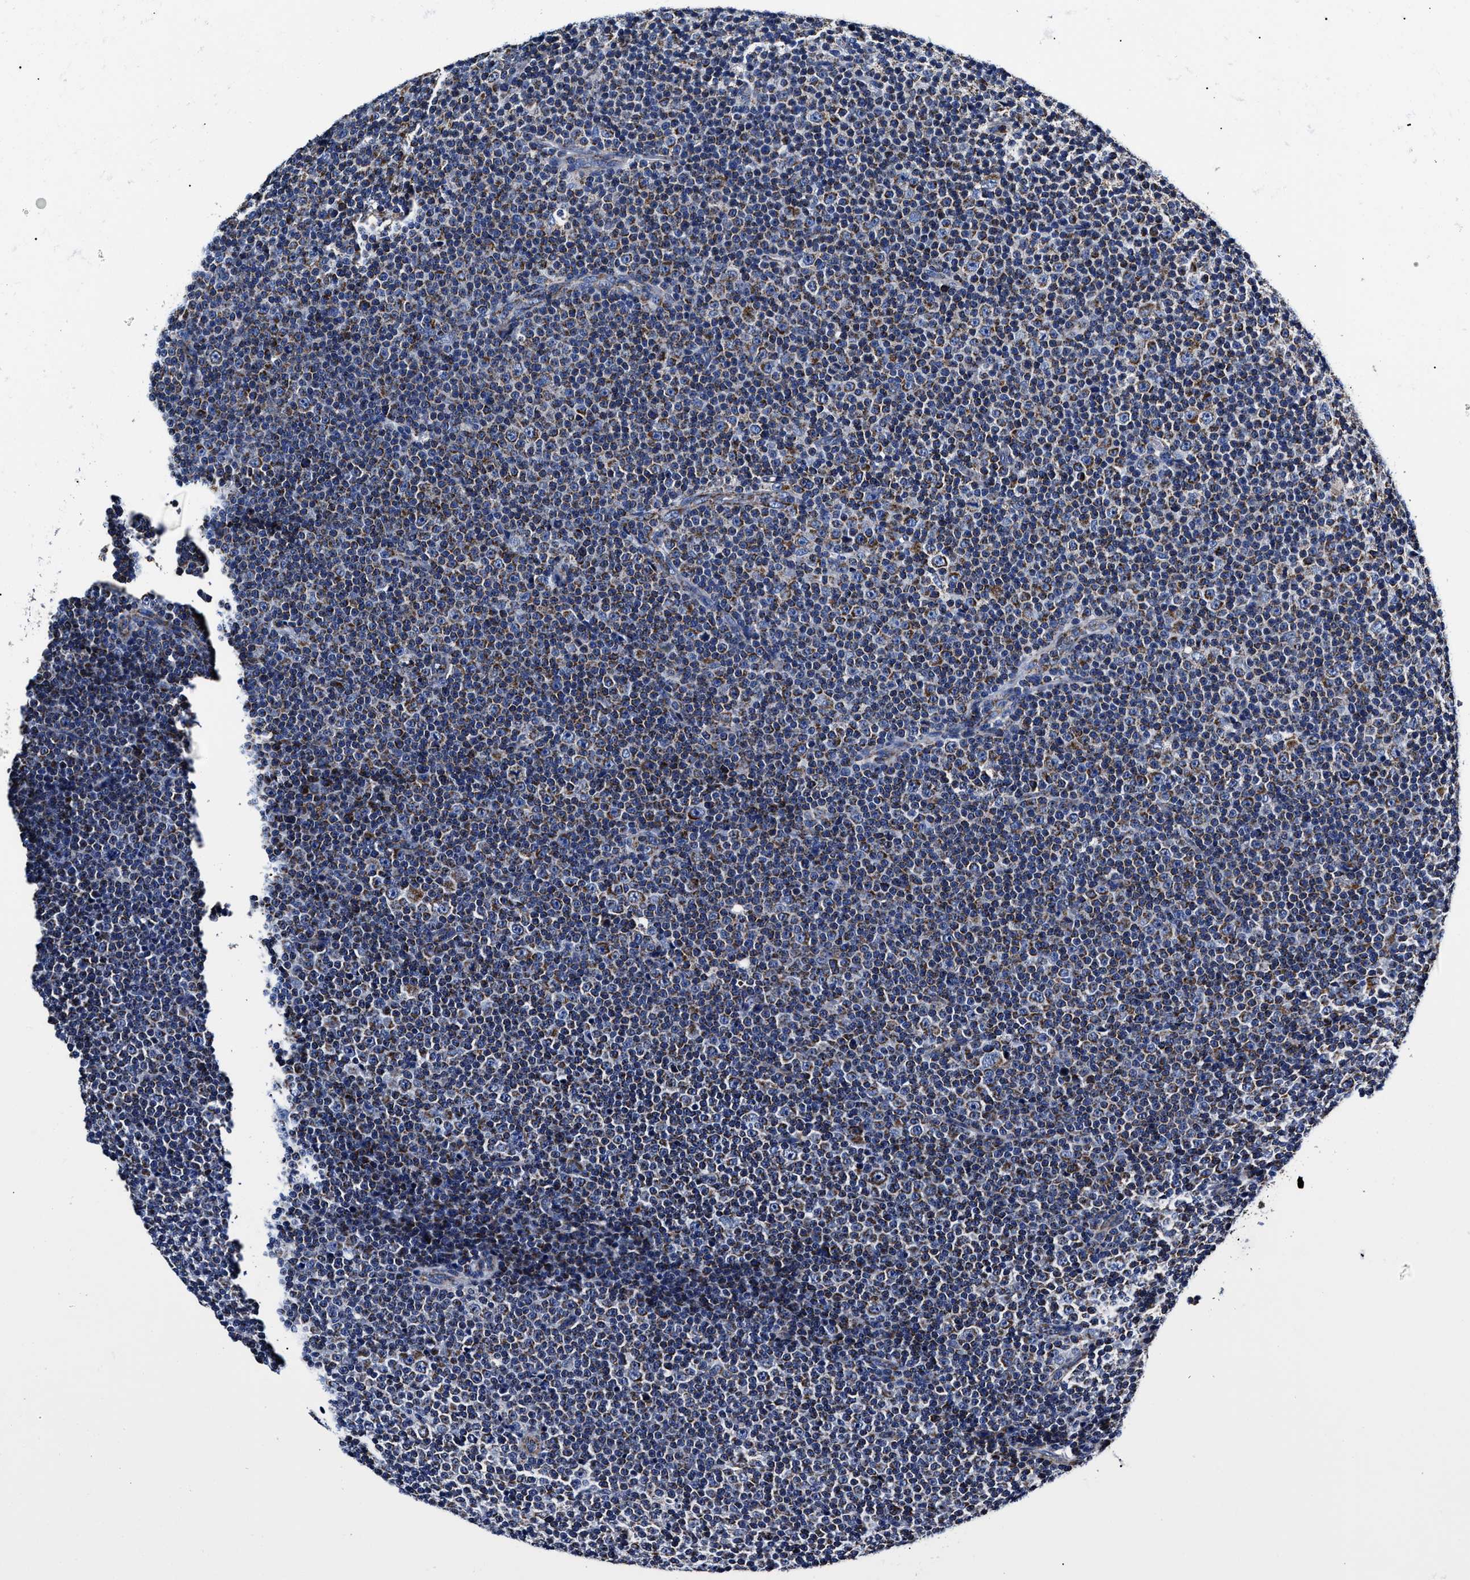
{"staining": {"intensity": "moderate", "quantity": ">75%", "location": "cytoplasmic/membranous"}, "tissue": "lymphoma", "cell_type": "Tumor cells", "image_type": "cancer", "snomed": [{"axis": "morphology", "description": "Malignant lymphoma, non-Hodgkin's type, Low grade"}, {"axis": "topography", "description": "Lymph node"}], "caption": "Approximately >75% of tumor cells in lymphoma reveal moderate cytoplasmic/membranous protein expression as visualized by brown immunohistochemical staining.", "gene": "HINT2", "patient": {"sex": "female", "age": 67}}